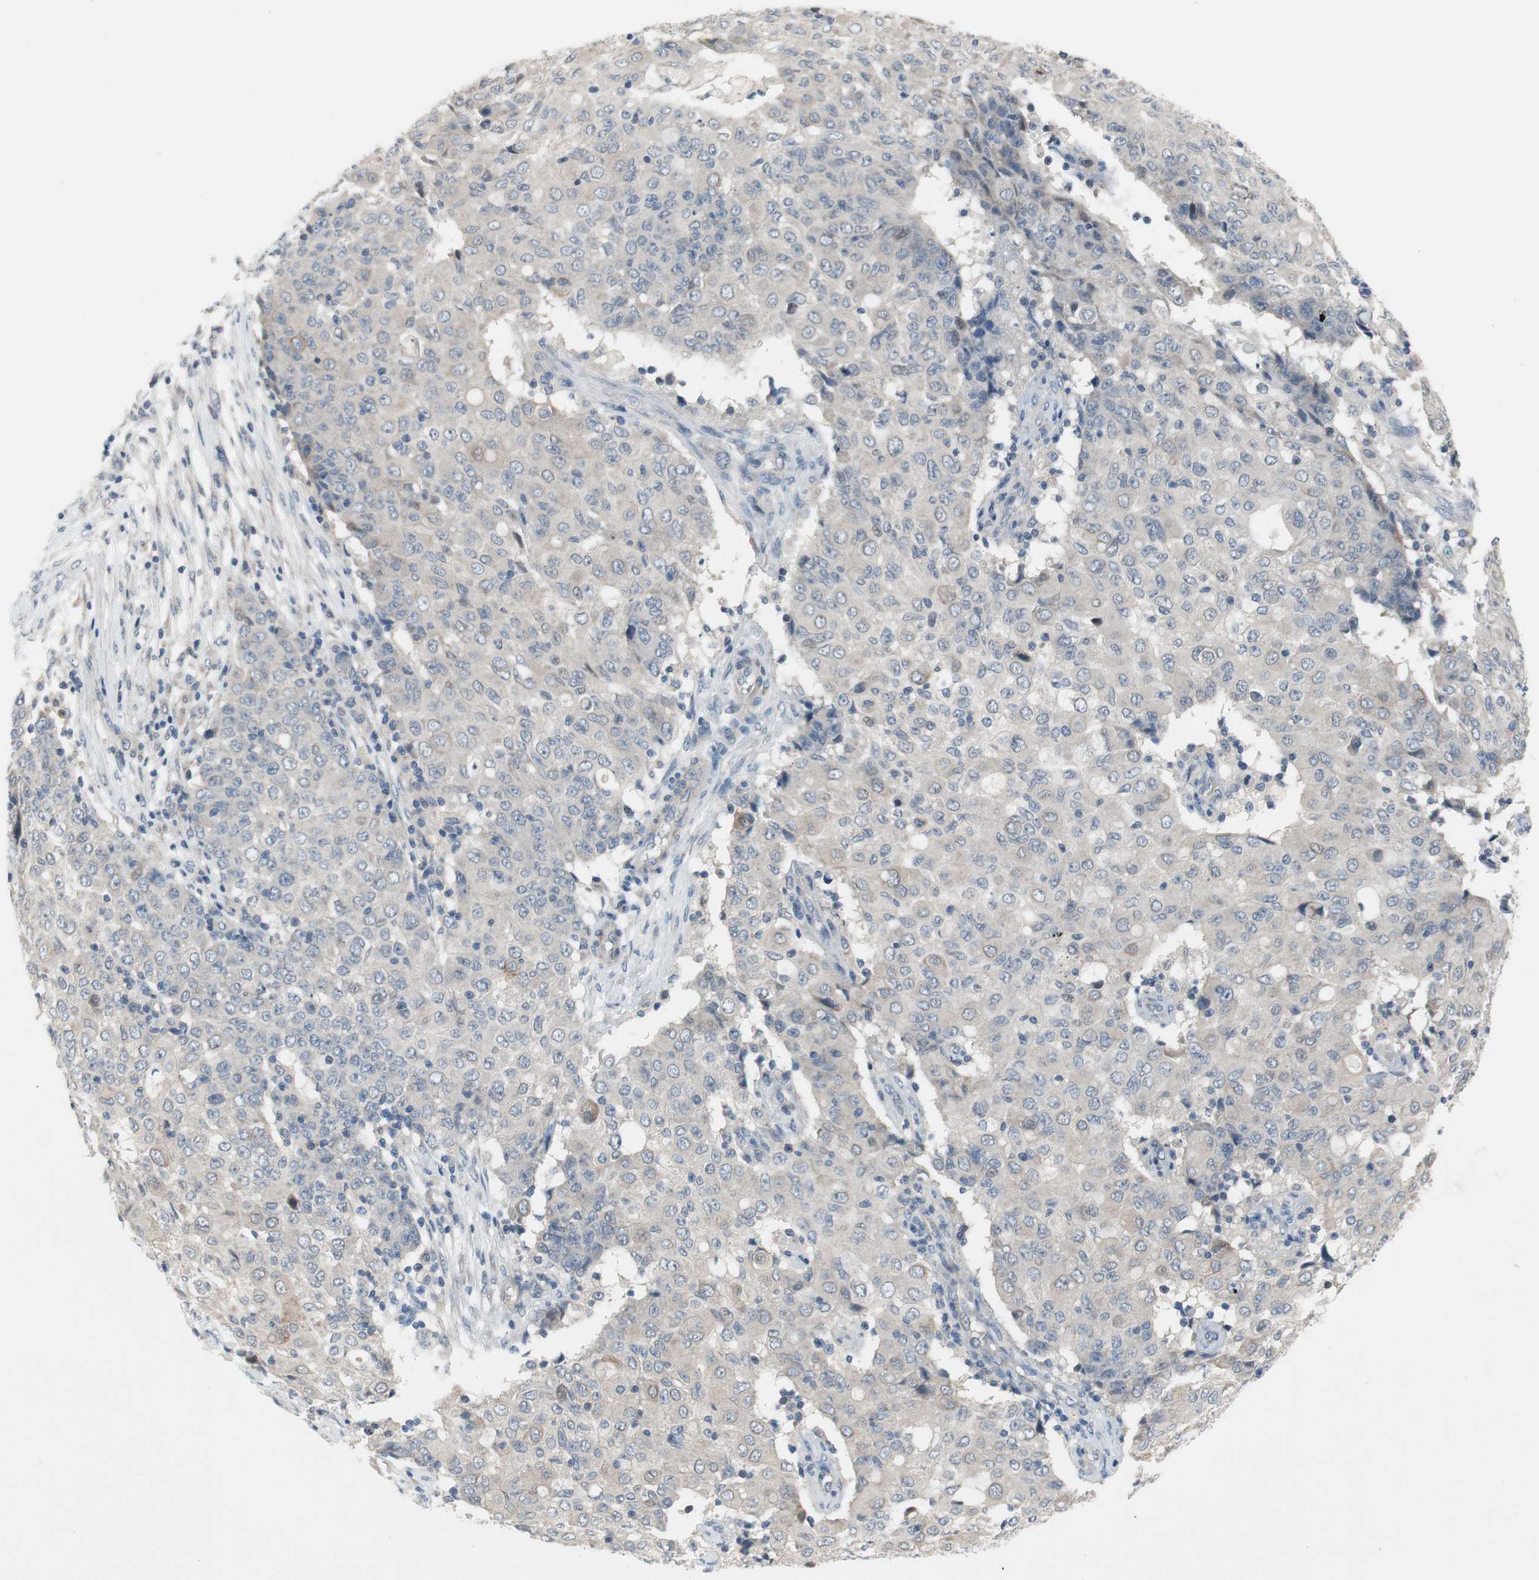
{"staining": {"intensity": "negative", "quantity": "none", "location": "none"}, "tissue": "ovarian cancer", "cell_type": "Tumor cells", "image_type": "cancer", "snomed": [{"axis": "morphology", "description": "Carcinoma, endometroid"}, {"axis": "topography", "description": "Ovary"}], "caption": "Immunohistochemical staining of ovarian cancer displays no significant staining in tumor cells. (DAB immunohistochemistry with hematoxylin counter stain).", "gene": "TACR3", "patient": {"sex": "female", "age": 42}}